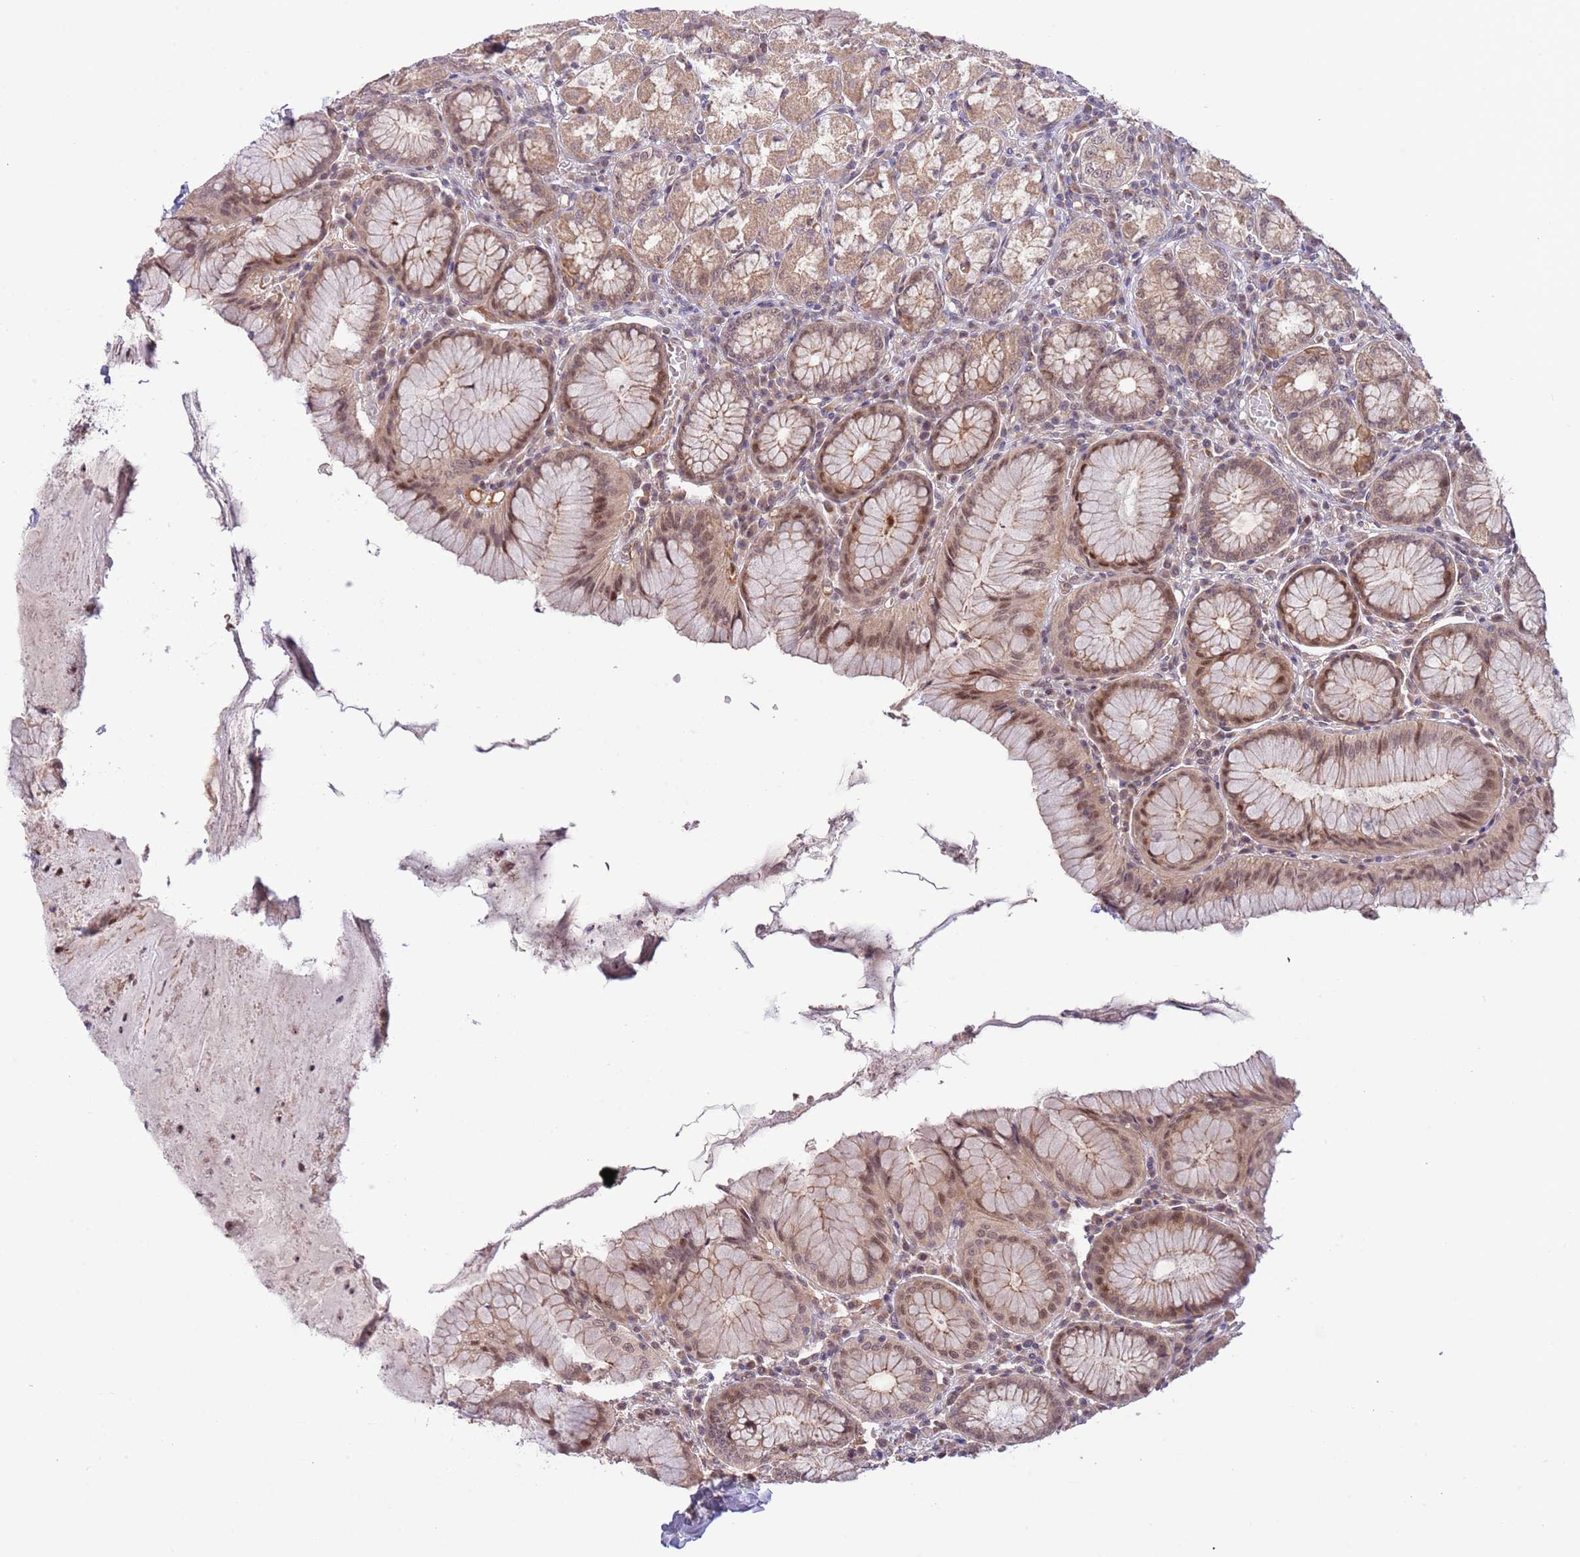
{"staining": {"intensity": "moderate", "quantity": ">75%", "location": "cytoplasmic/membranous,nuclear"}, "tissue": "stomach", "cell_type": "Glandular cells", "image_type": "normal", "snomed": [{"axis": "morphology", "description": "Normal tissue, NOS"}, {"axis": "topography", "description": "Stomach"}], "caption": "Protein staining of normal stomach displays moderate cytoplasmic/membranous,nuclear positivity in approximately >75% of glandular cells.", "gene": "PRR16", "patient": {"sex": "male", "age": 55}}